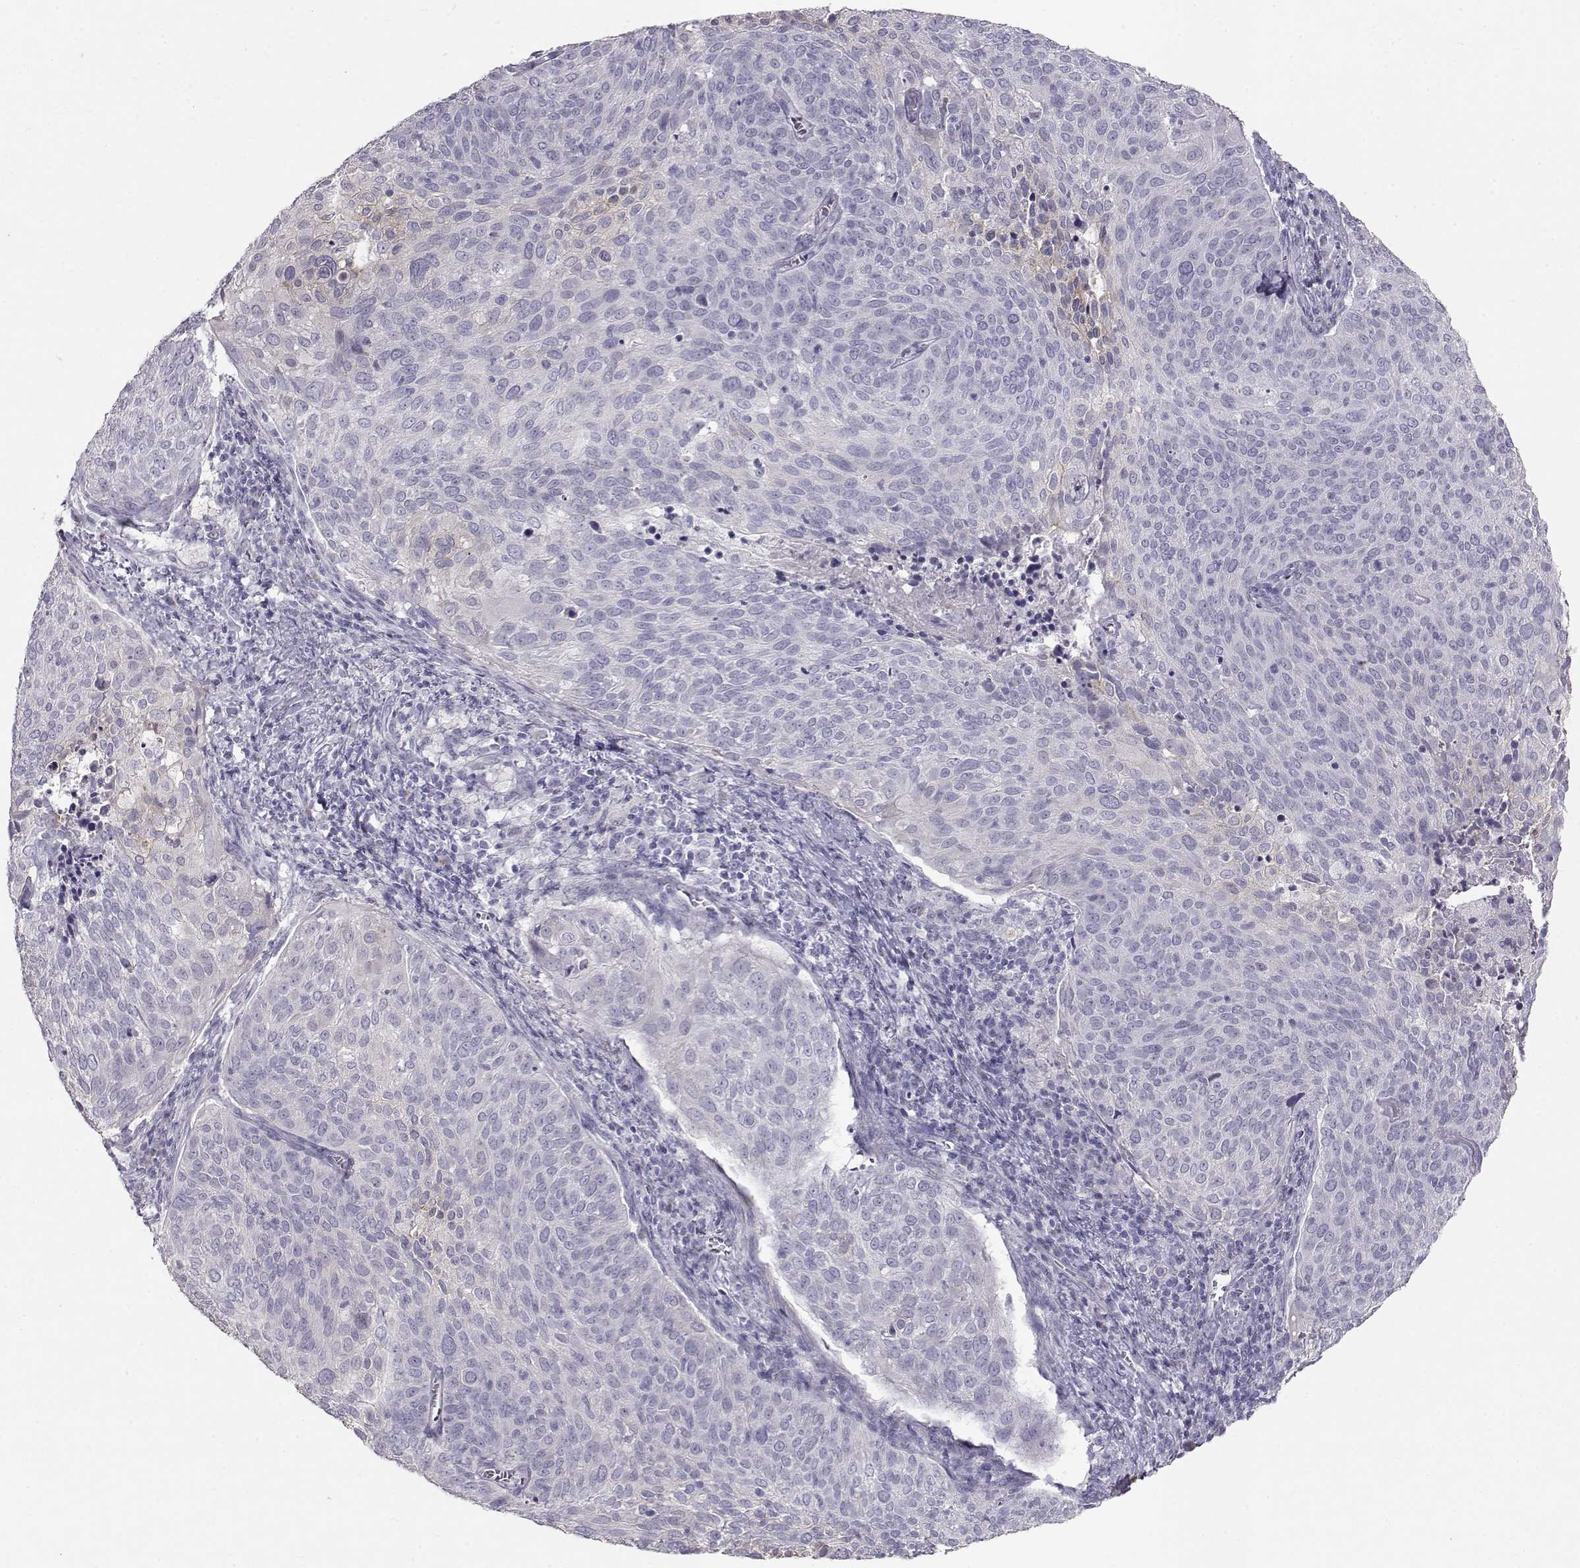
{"staining": {"intensity": "negative", "quantity": "none", "location": "none"}, "tissue": "cervical cancer", "cell_type": "Tumor cells", "image_type": "cancer", "snomed": [{"axis": "morphology", "description": "Squamous cell carcinoma, NOS"}, {"axis": "topography", "description": "Cervix"}], "caption": "Cervical squamous cell carcinoma was stained to show a protein in brown. There is no significant expression in tumor cells. The staining is performed using DAB brown chromogen with nuclei counter-stained in using hematoxylin.", "gene": "RD3", "patient": {"sex": "female", "age": 39}}